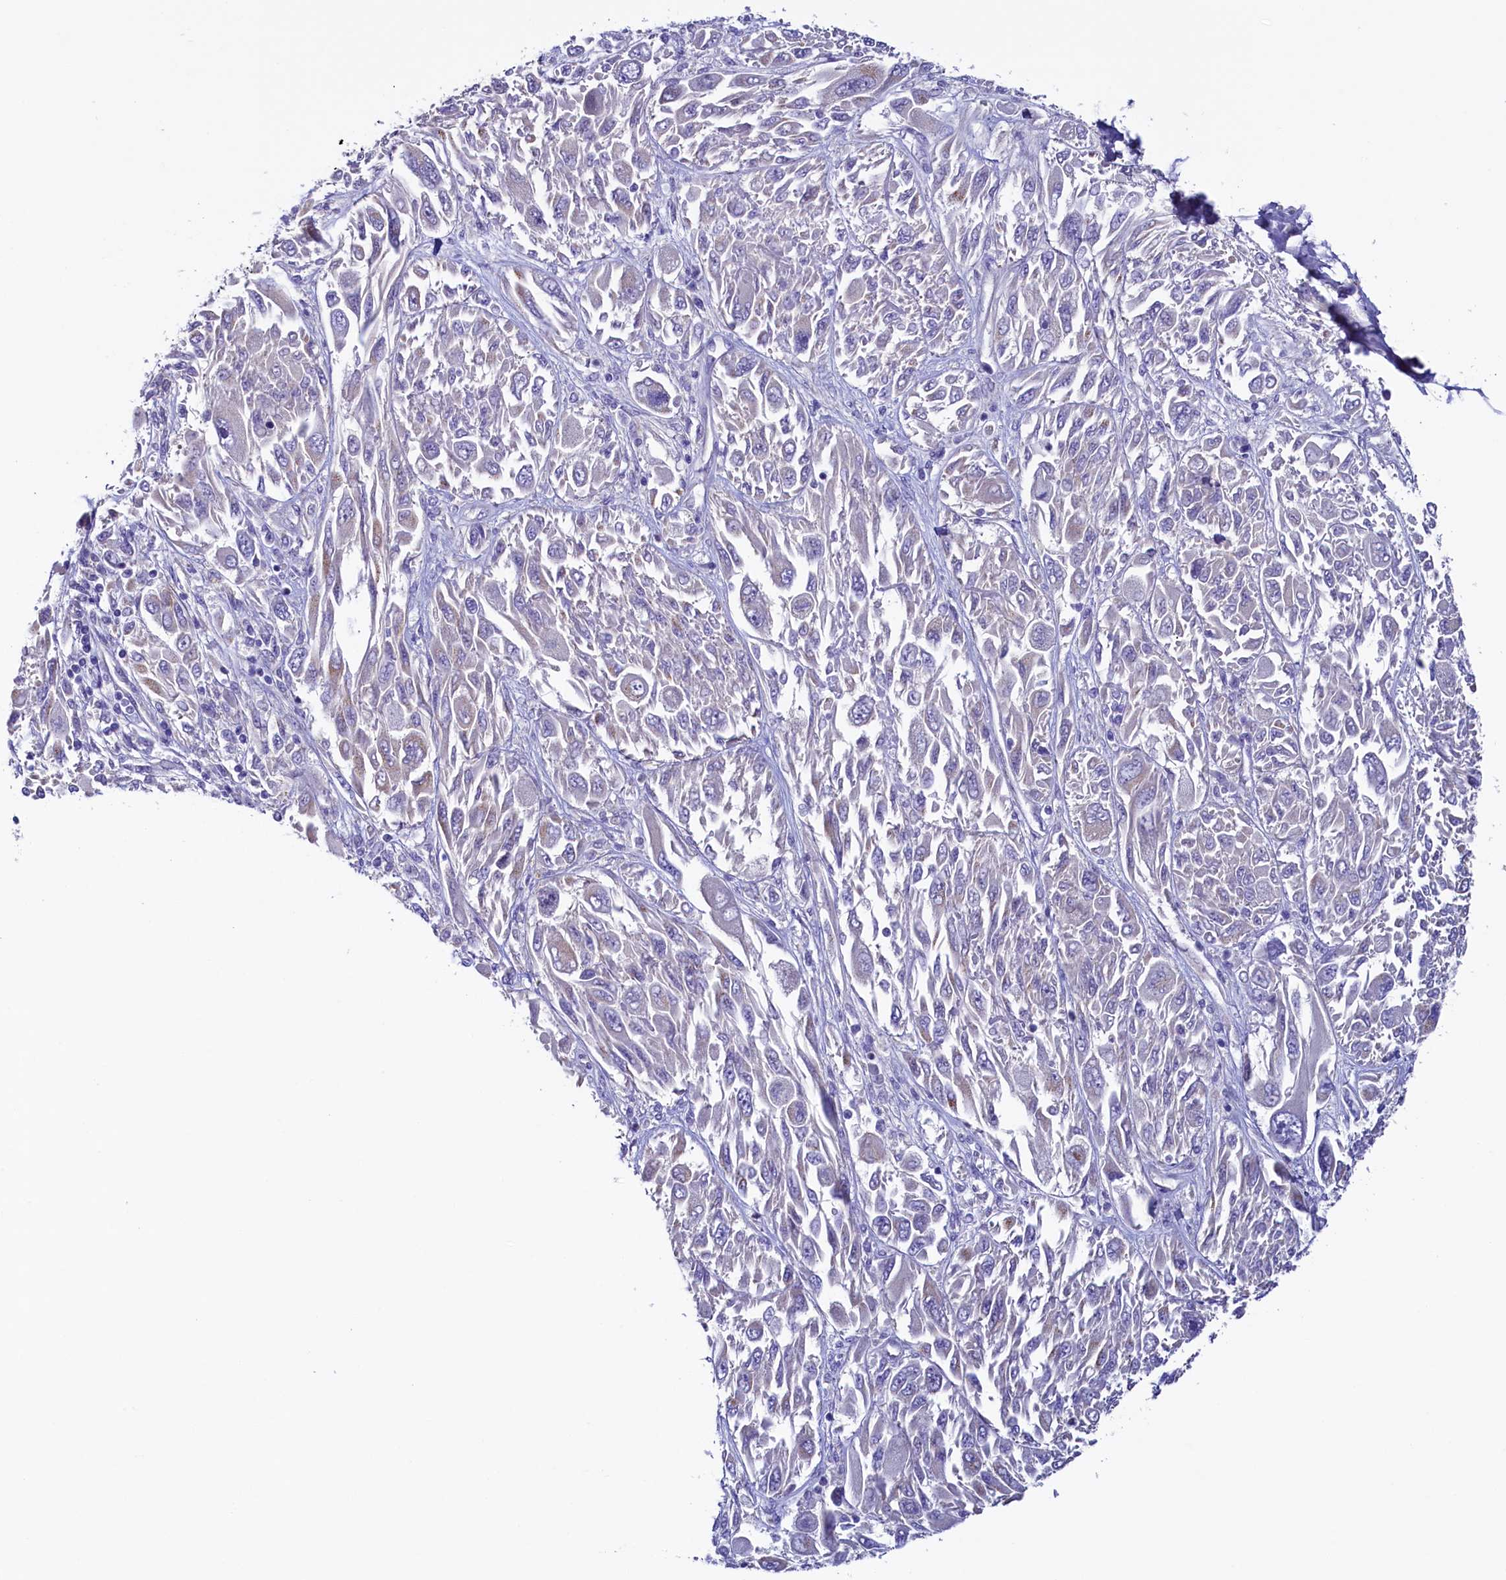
{"staining": {"intensity": "negative", "quantity": "none", "location": "none"}, "tissue": "melanoma", "cell_type": "Tumor cells", "image_type": "cancer", "snomed": [{"axis": "morphology", "description": "Malignant melanoma, NOS"}, {"axis": "topography", "description": "Skin"}], "caption": "Tumor cells are negative for brown protein staining in melanoma.", "gene": "FLYWCH2", "patient": {"sex": "female", "age": 91}}